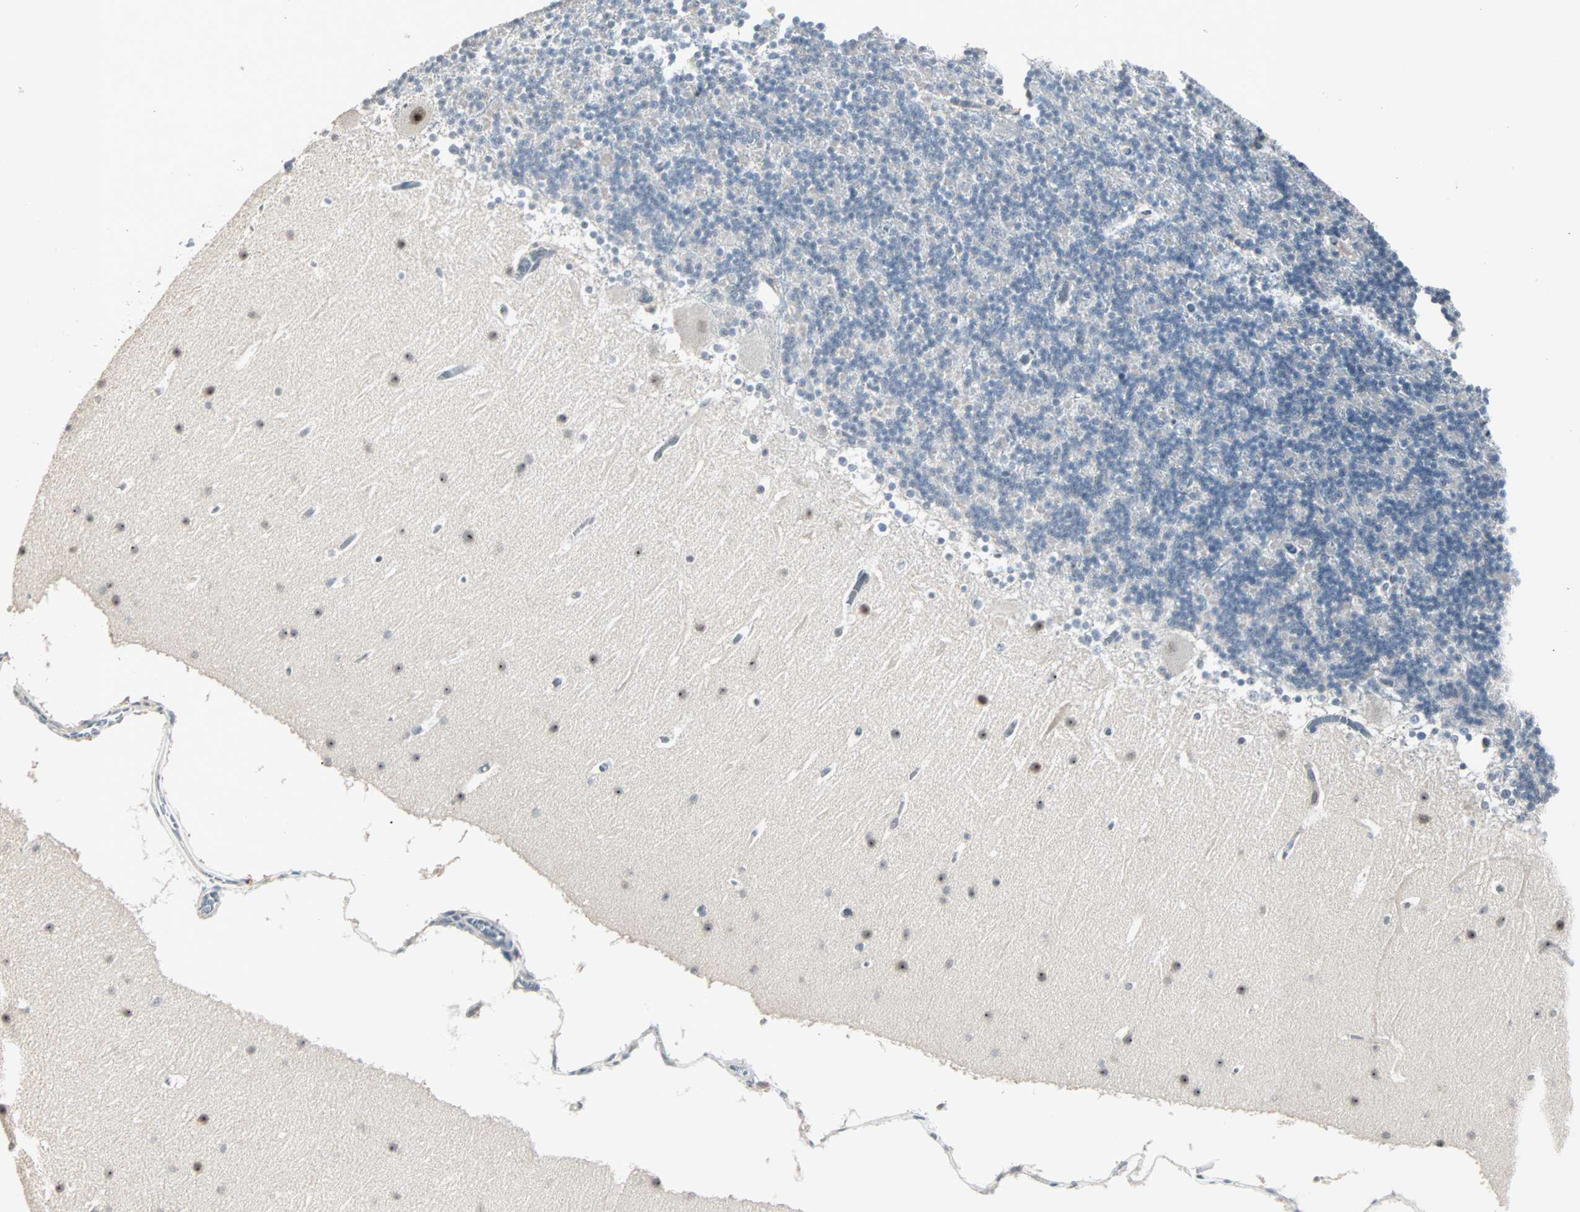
{"staining": {"intensity": "negative", "quantity": "none", "location": "none"}, "tissue": "cerebellum", "cell_type": "Cells in granular layer", "image_type": "normal", "snomed": [{"axis": "morphology", "description": "Normal tissue, NOS"}, {"axis": "topography", "description": "Cerebellum"}], "caption": "An image of cerebellum stained for a protein demonstrates no brown staining in cells in granular layer. (DAB IHC with hematoxylin counter stain).", "gene": "KDM4A", "patient": {"sex": "male", "age": 45}}